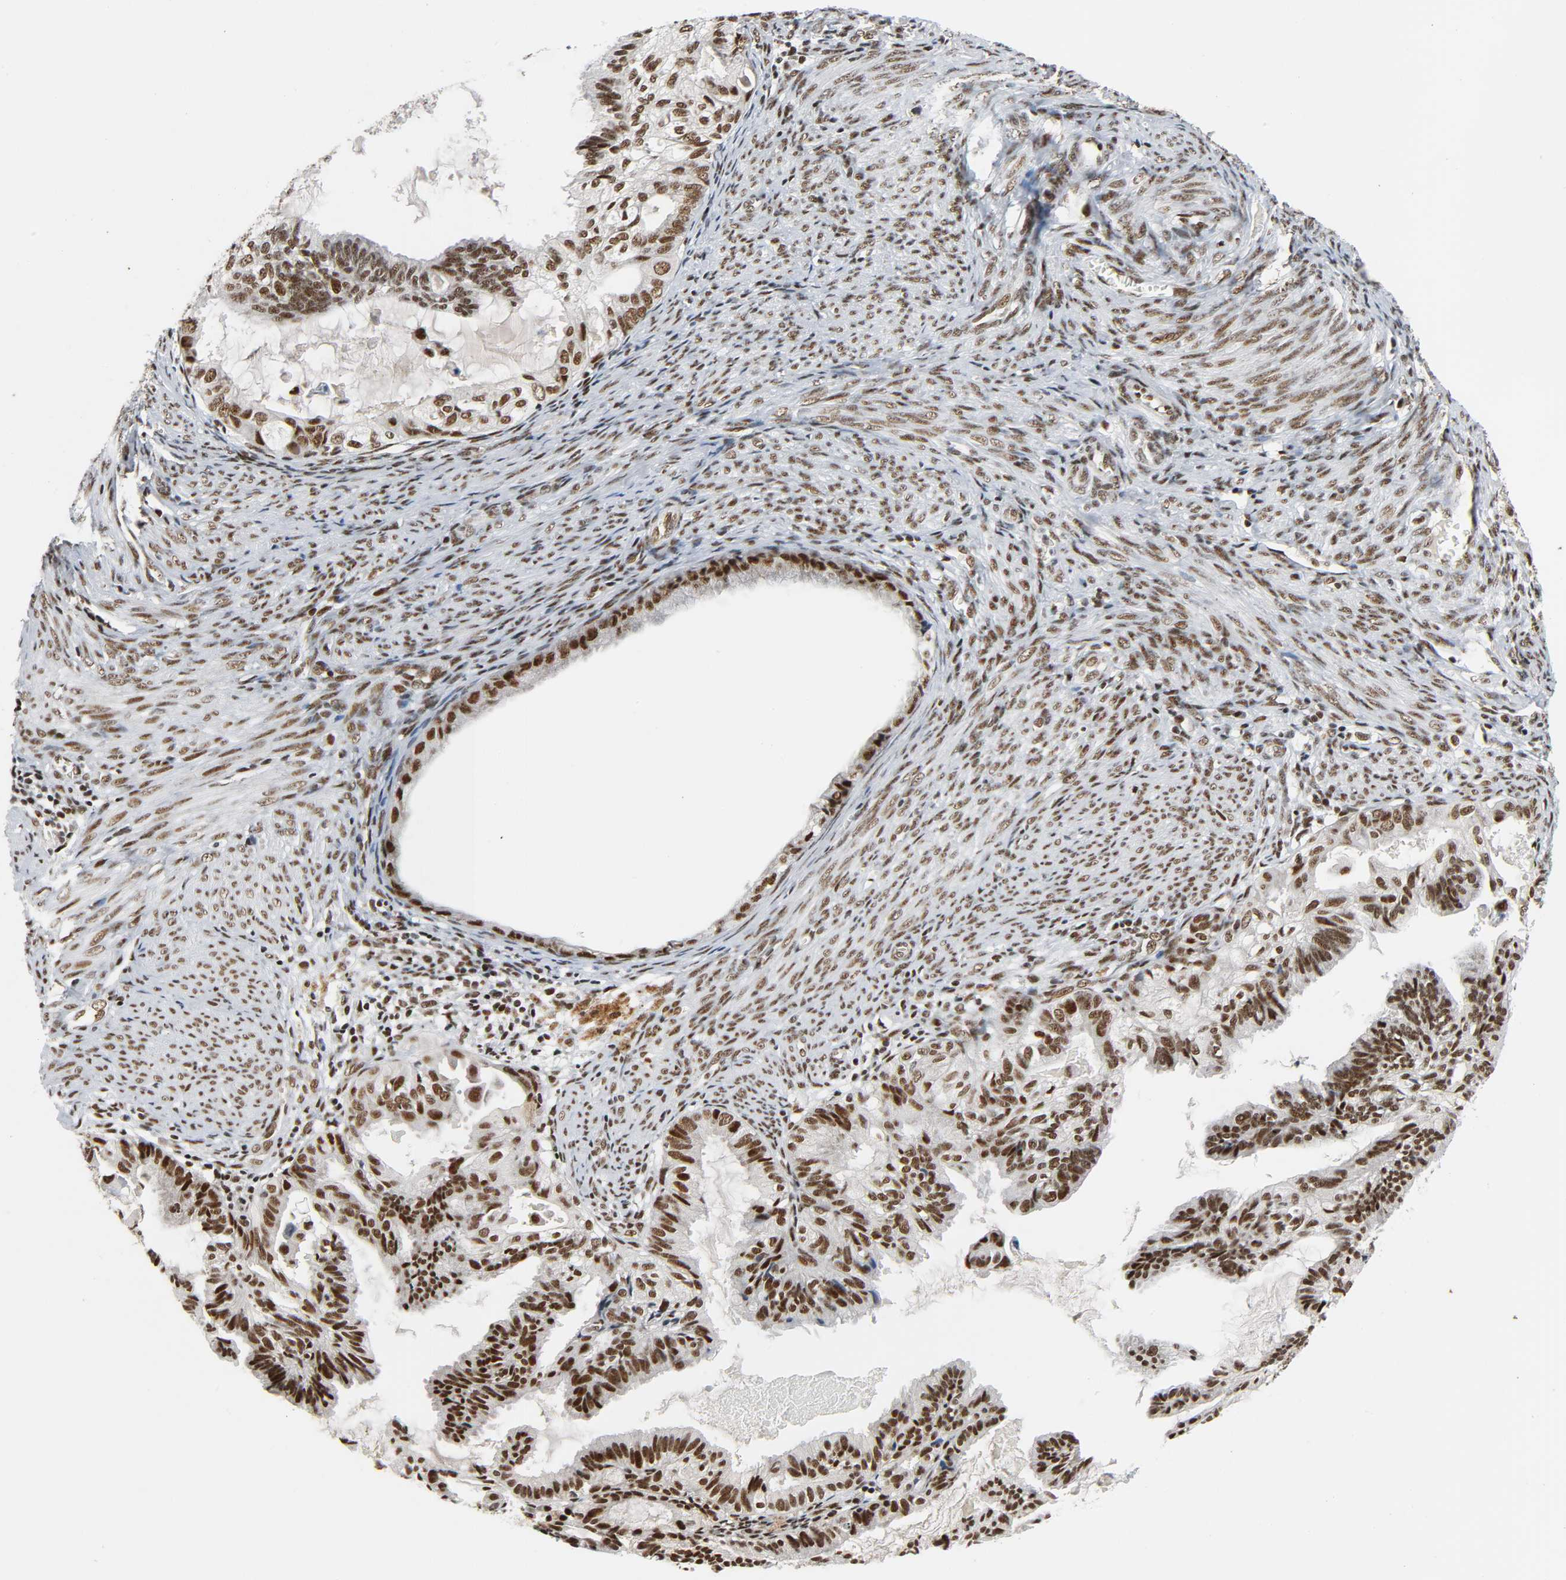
{"staining": {"intensity": "strong", "quantity": ">75%", "location": "nuclear"}, "tissue": "cervical cancer", "cell_type": "Tumor cells", "image_type": "cancer", "snomed": [{"axis": "morphology", "description": "Normal tissue, NOS"}, {"axis": "morphology", "description": "Adenocarcinoma, NOS"}, {"axis": "topography", "description": "Cervix"}, {"axis": "topography", "description": "Endometrium"}], "caption": "Brown immunohistochemical staining in cervical cancer (adenocarcinoma) exhibits strong nuclear positivity in approximately >75% of tumor cells.", "gene": "CDK9", "patient": {"sex": "female", "age": 86}}